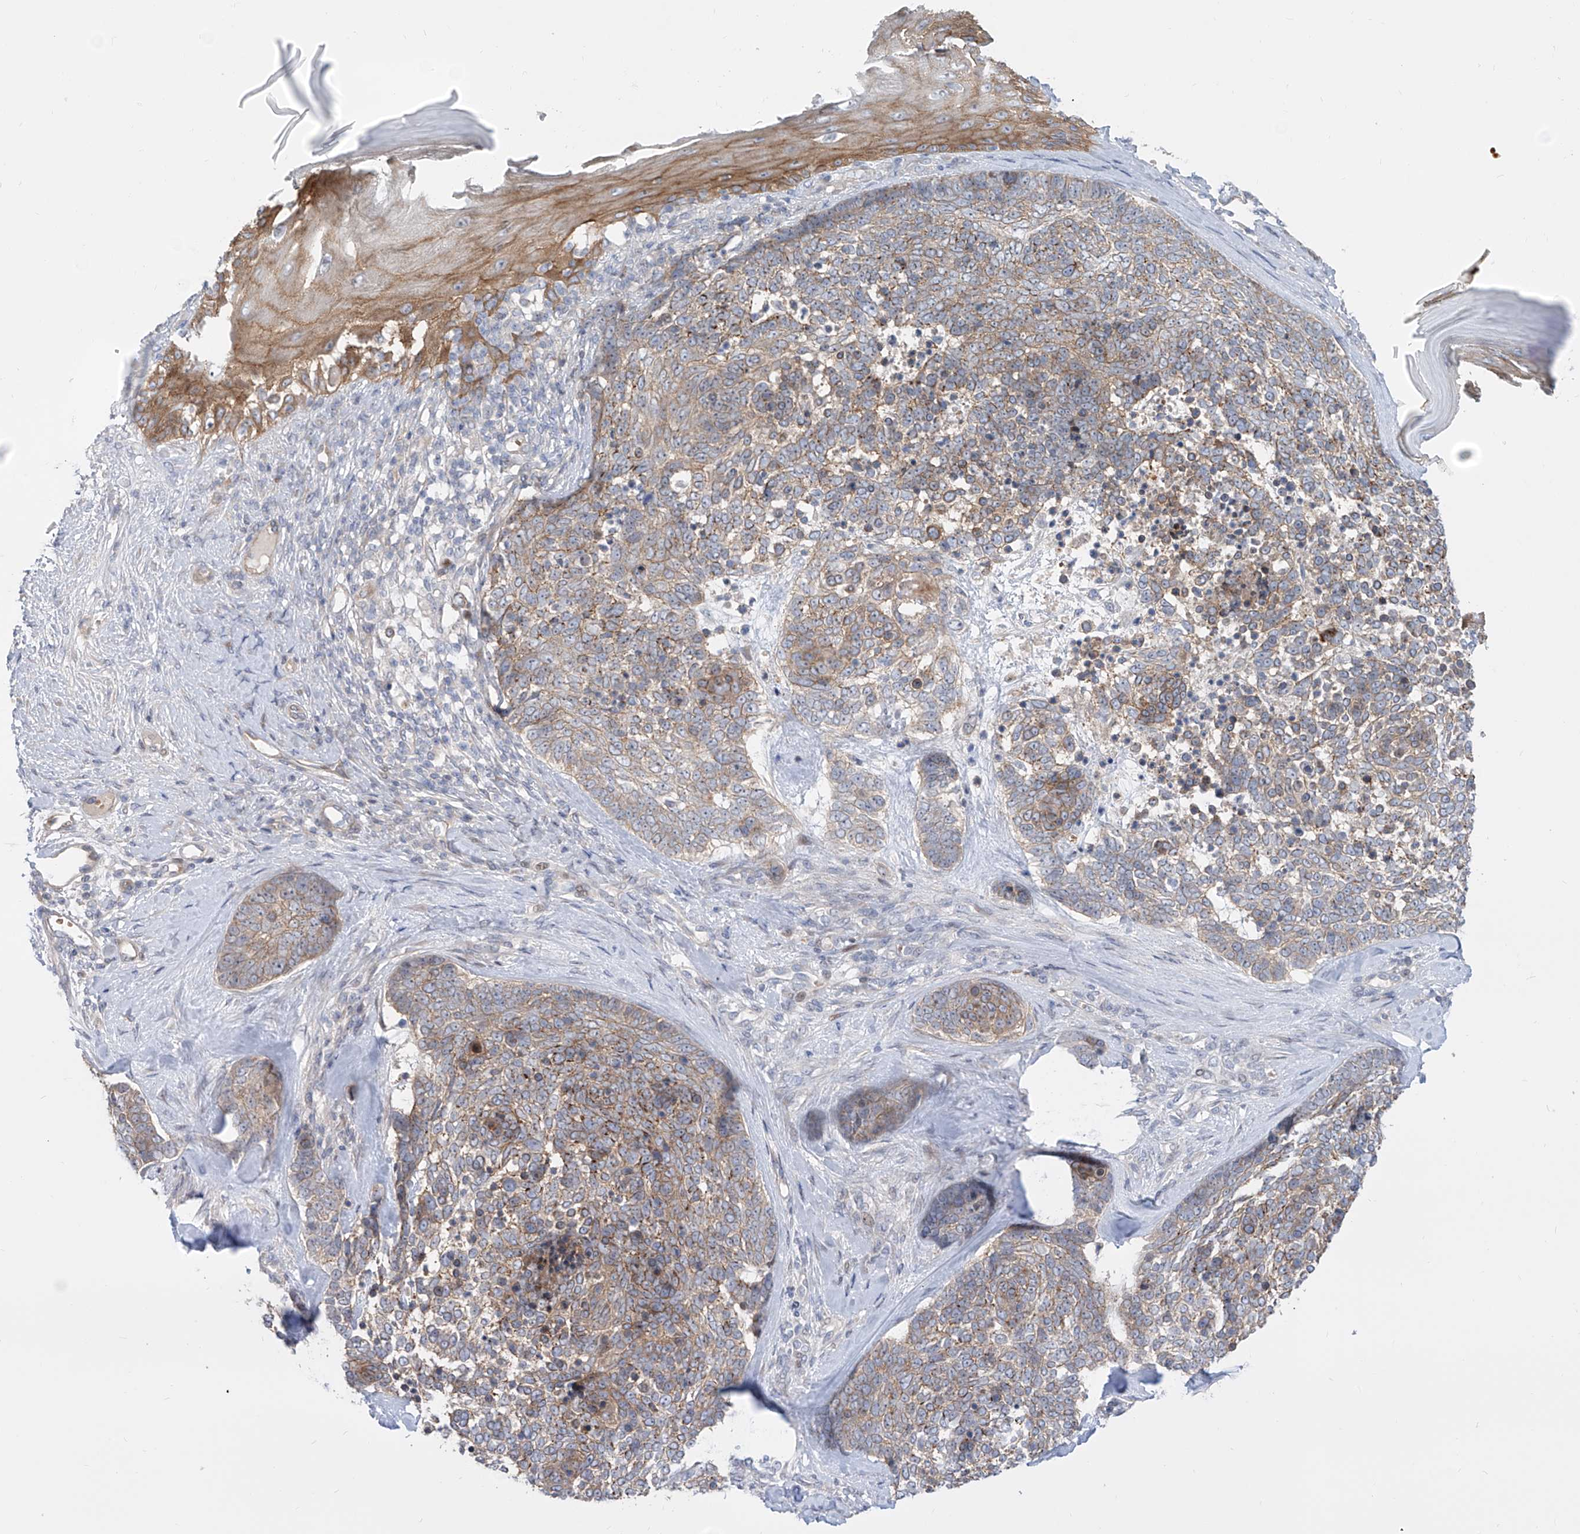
{"staining": {"intensity": "weak", "quantity": ">75%", "location": "cytoplasmic/membranous"}, "tissue": "skin cancer", "cell_type": "Tumor cells", "image_type": "cancer", "snomed": [{"axis": "morphology", "description": "Basal cell carcinoma"}, {"axis": "topography", "description": "Skin"}], "caption": "A brown stain shows weak cytoplasmic/membranous expression of a protein in human skin cancer (basal cell carcinoma) tumor cells.", "gene": "LRRC1", "patient": {"sex": "female", "age": 81}}